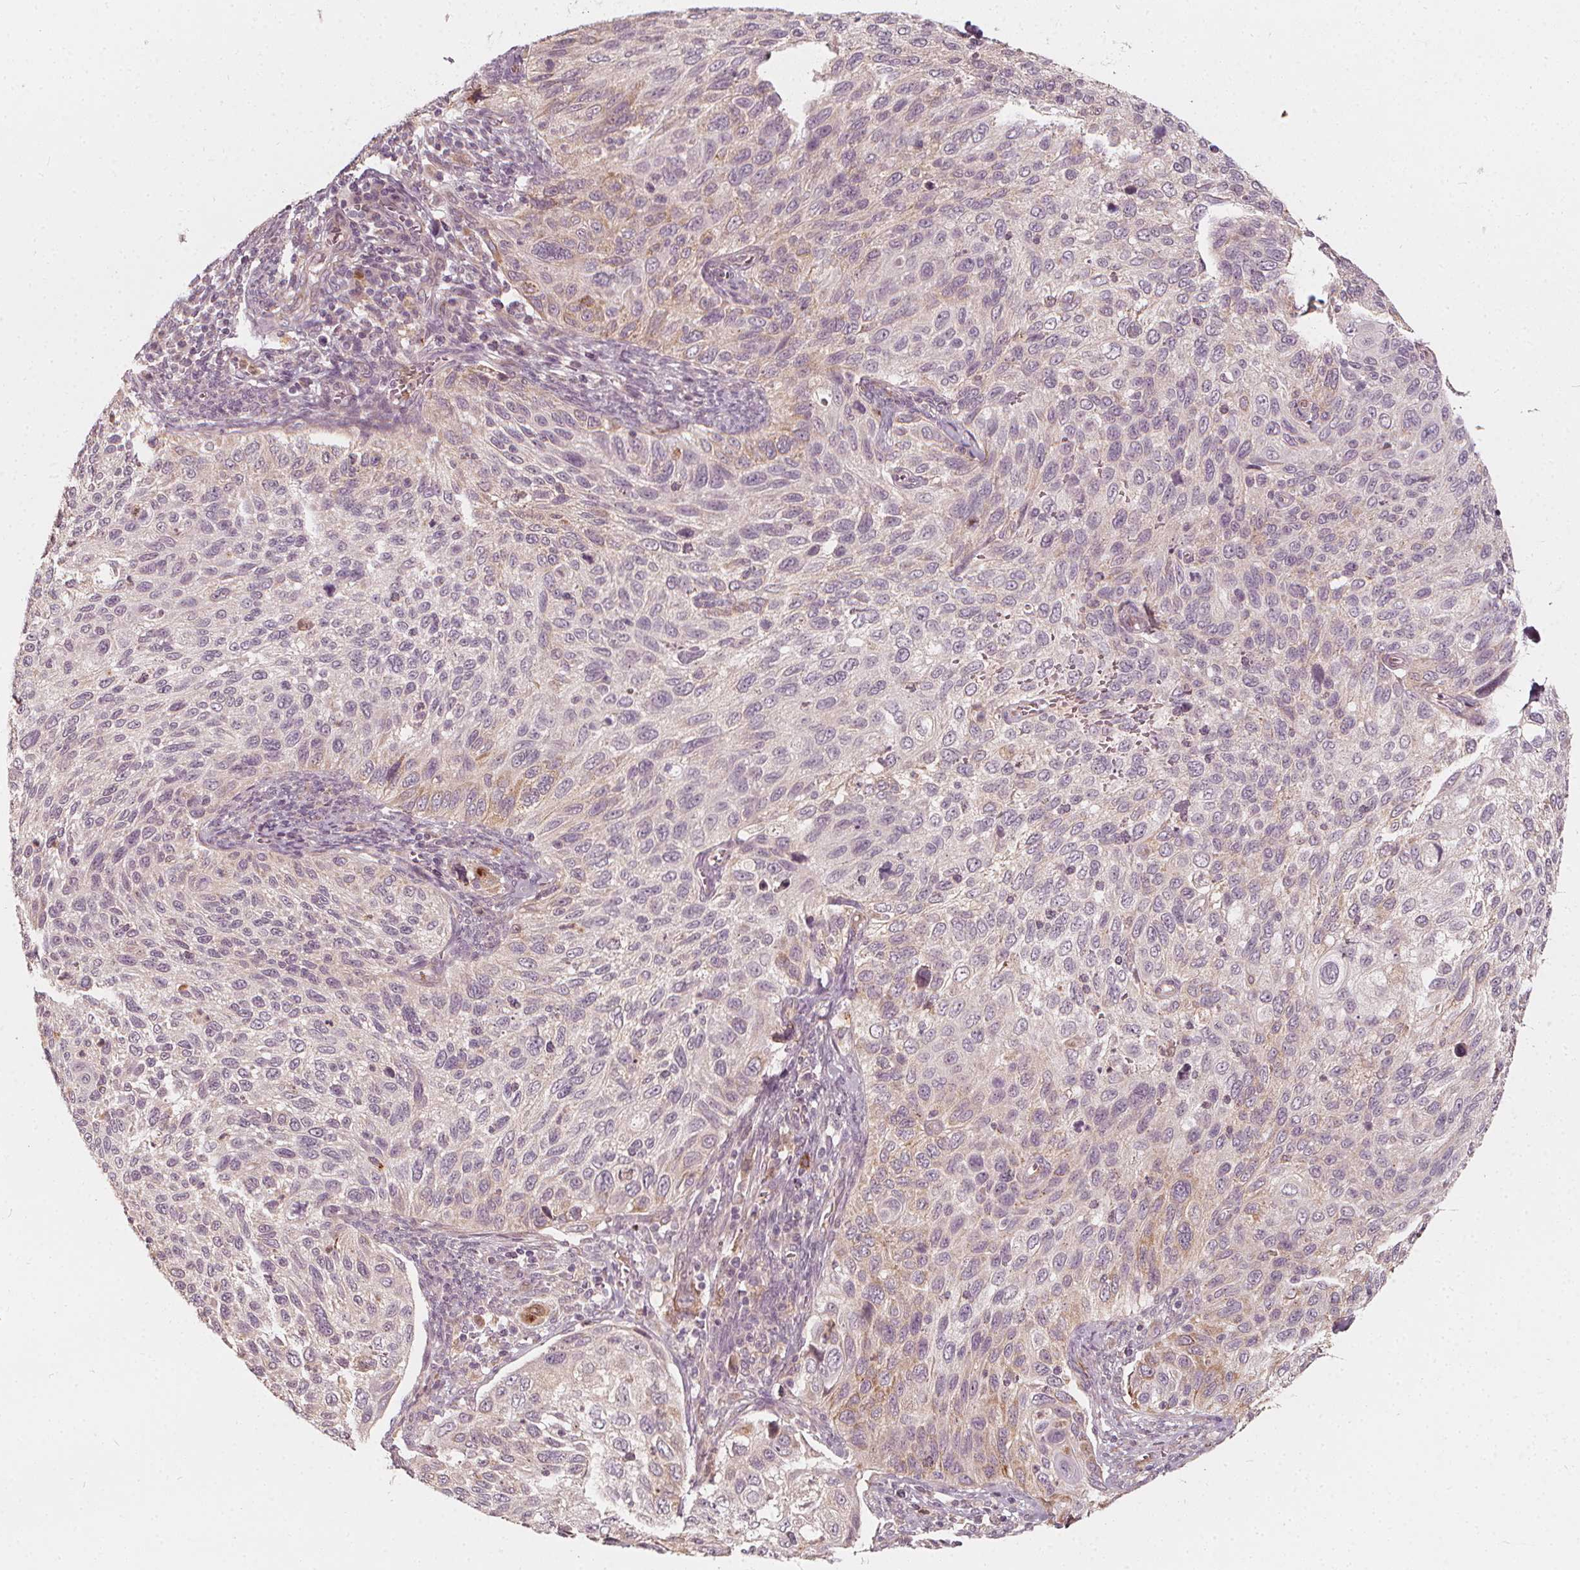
{"staining": {"intensity": "weak", "quantity": "<25%", "location": "cytoplasmic/membranous"}, "tissue": "cervical cancer", "cell_type": "Tumor cells", "image_type": "cancer", "snomed": [{"axis": "morphology", "description": "Squamous cell carcinoma, NOS"}, {"axis": "topography", "description": "Cervix"}], "caption": "An image of squamous cell carcinoma (cervical) stained for a protein exhibits no brown staining in tumor cells.", "gene": "NPC1L1", "patient": {"sex": "female", "age": 70}}